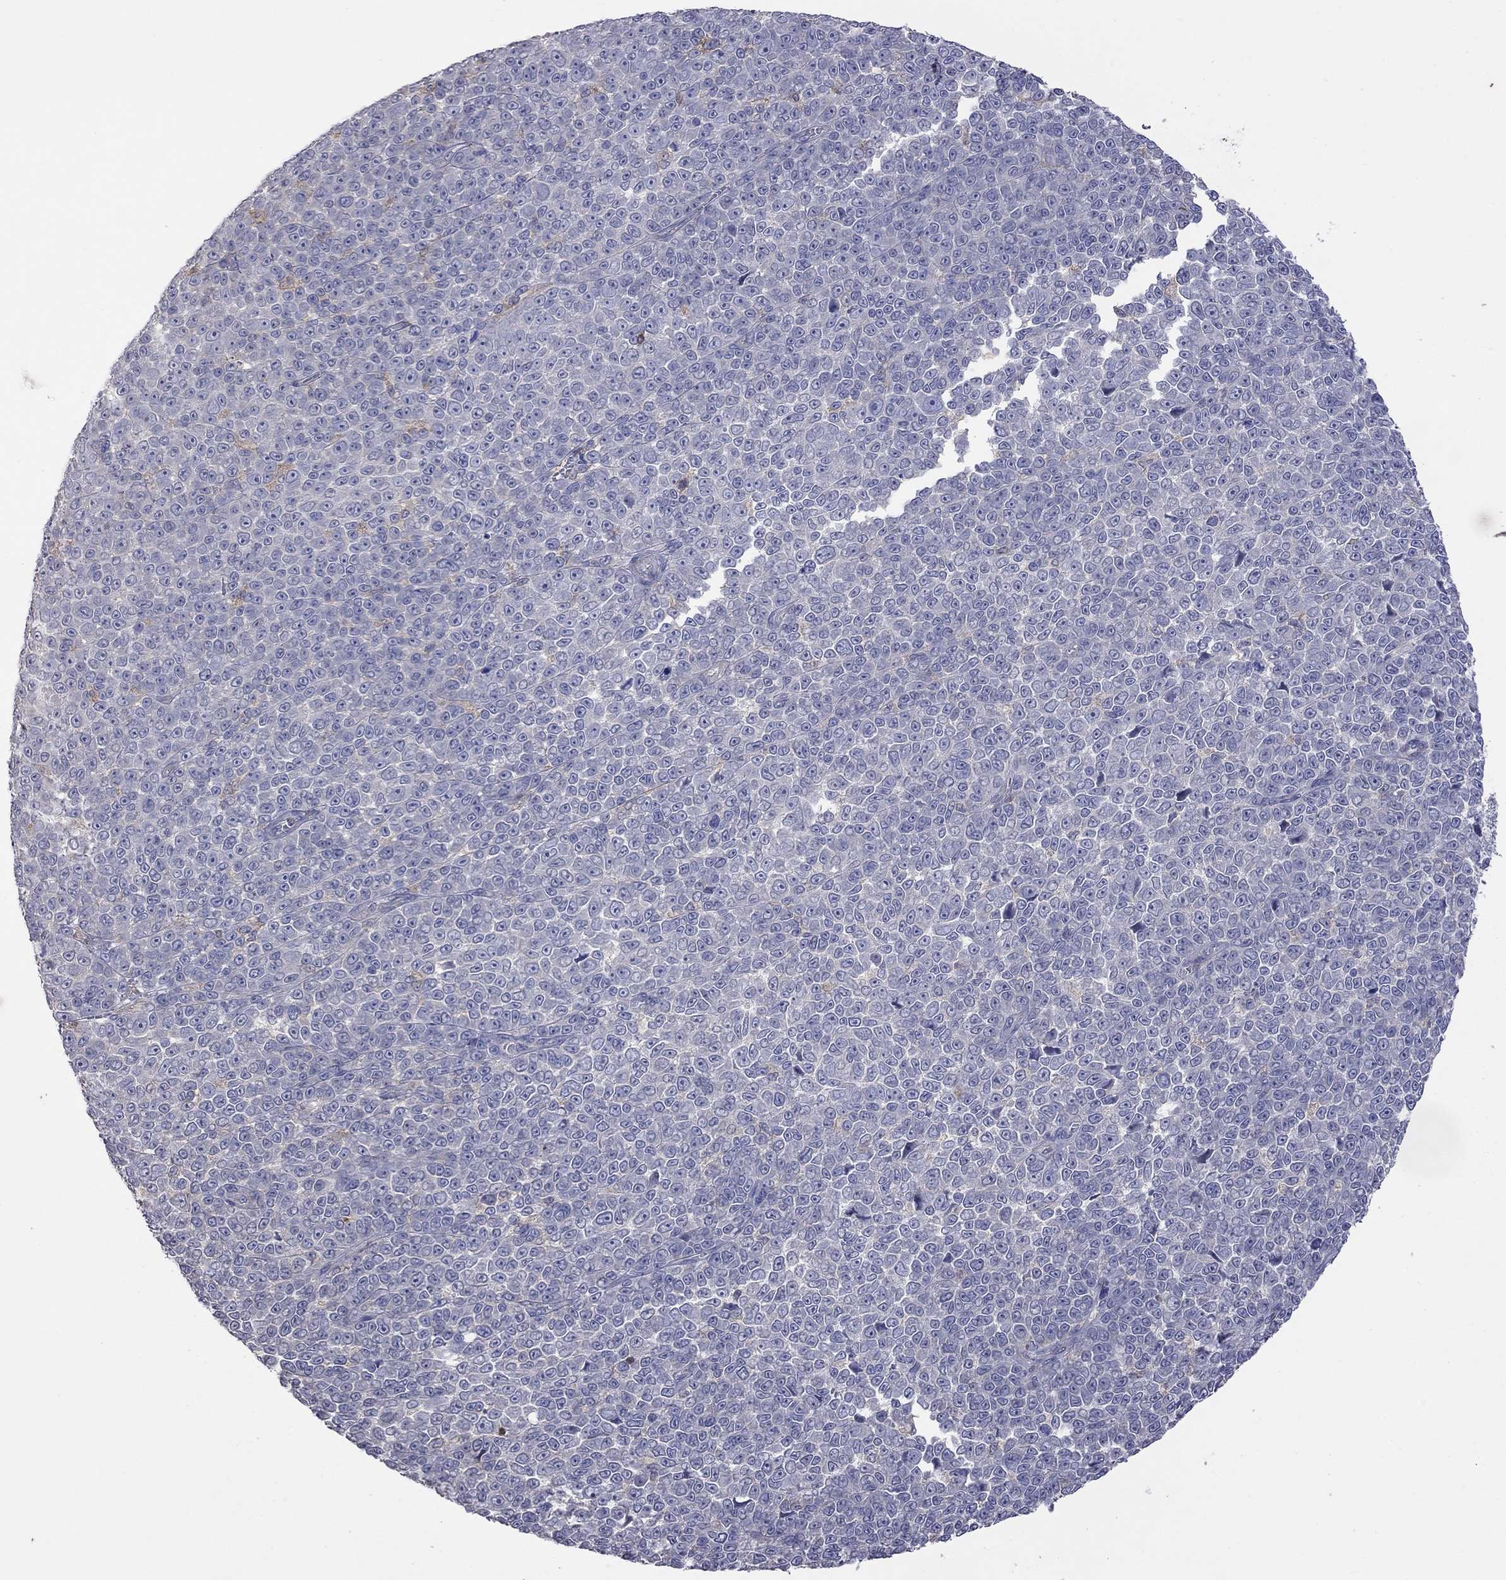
{"staining": {"intensity": "negative", "quantity": "none", "location": "none"}, "tissue": "melanoma", "cell_type": "Tumor cells", "image_type": "cancer", "snomed": [{"axis": "morphology", "description": "Malignant melanoma, NOS"}, {"axis": "topography", "description": "Skin"}], "caption": "An immunohistochemistry photomicrograph of melanoma is shown. There is no staining in tumor cells of melanoma.", "gene": "IPCEF1", "patient": {"sex": "female", "age": 95}}